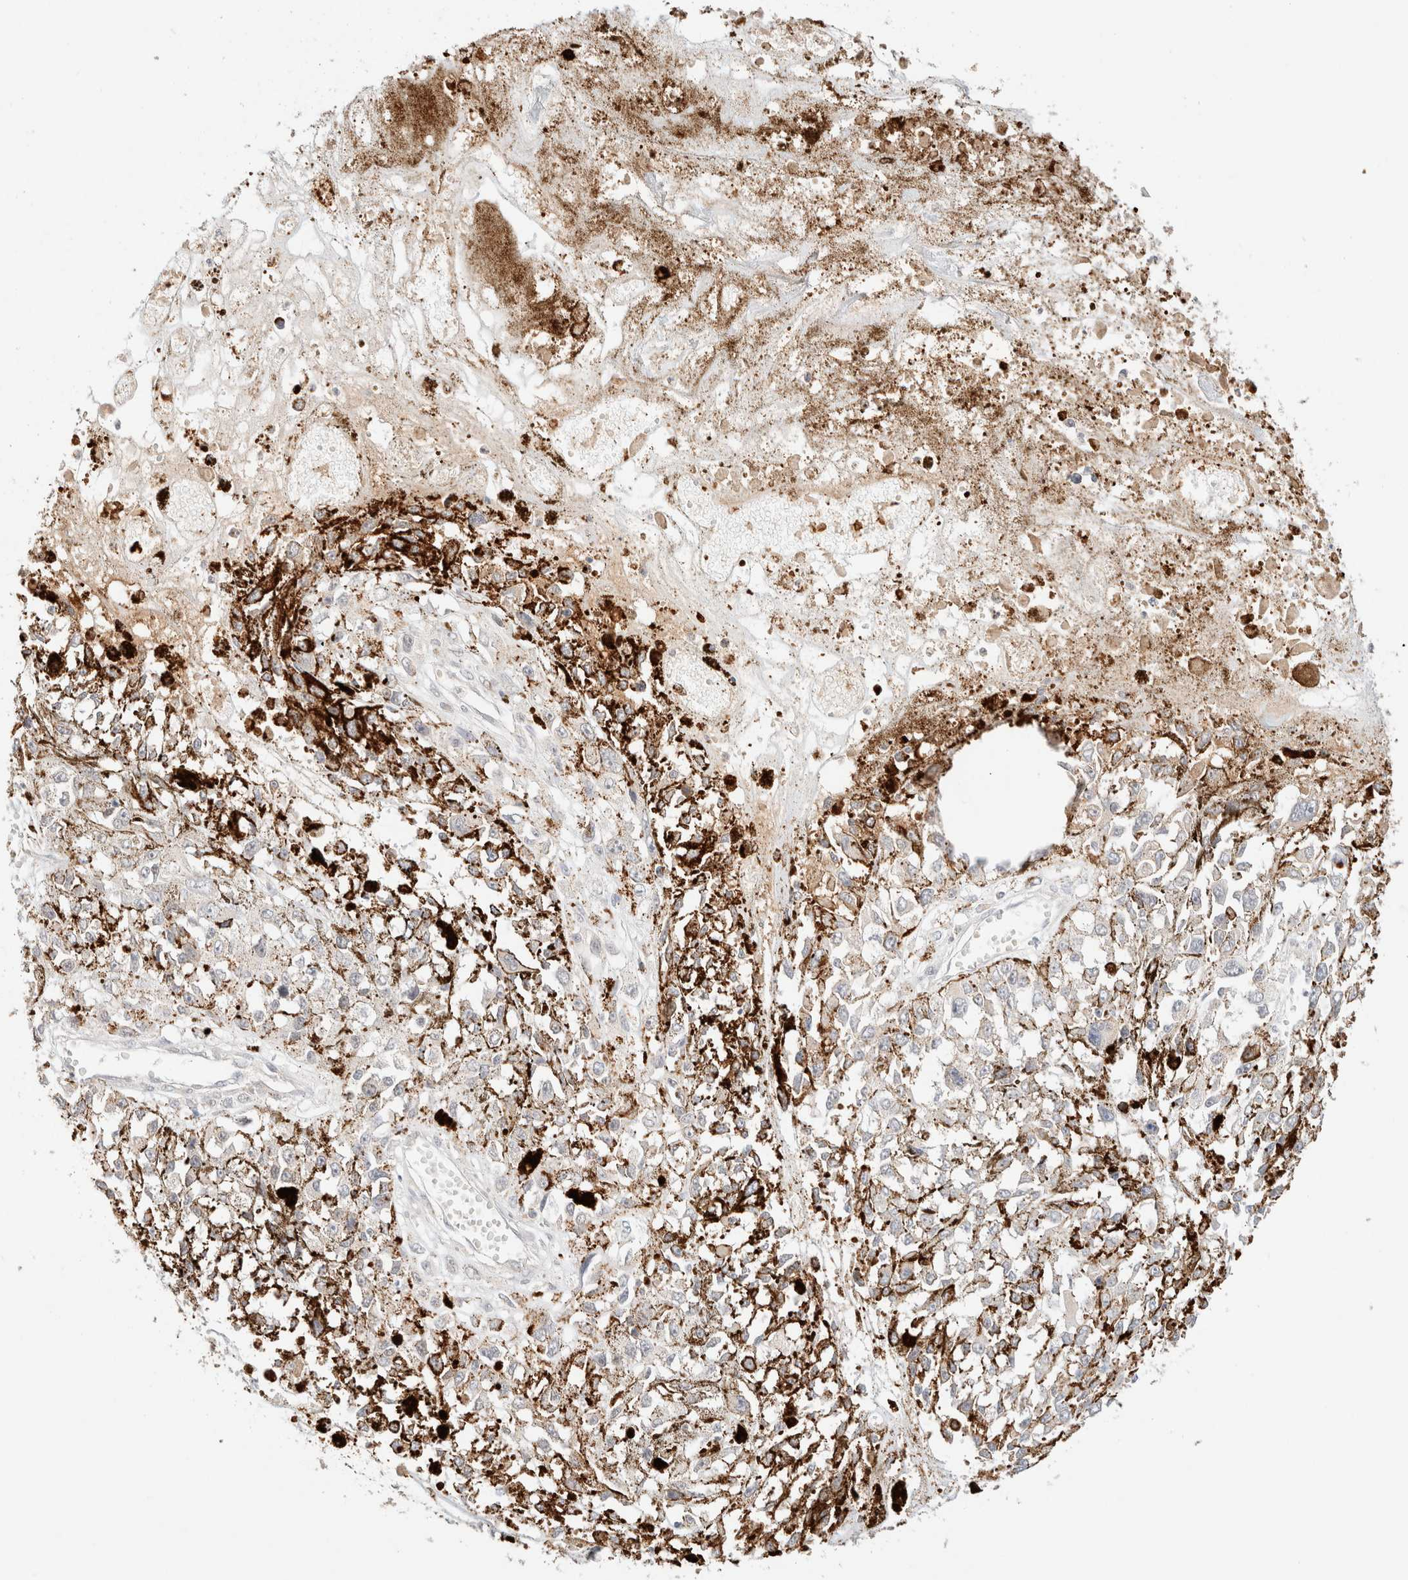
{"staining": {"intensity": "negative", "quantity": "none", "location": "none"}, "tissue": "melanoma", "cell_type": "Tumor cells", "image_type": "cancer", "snomed": [{"axis": "morphology", "description": "Malignant melanoma, Metastatic site"}, {"axis": "topography", "description": "Lymph node"}], "caption": "Immunohistochemistry (IHC) image of neoplastic tissue: human melanoma stained with DAB exhibits no significant protein expression in tumor cells.", "gene": "SNTB1", "patient": {"sex": "male", "age": 59}}